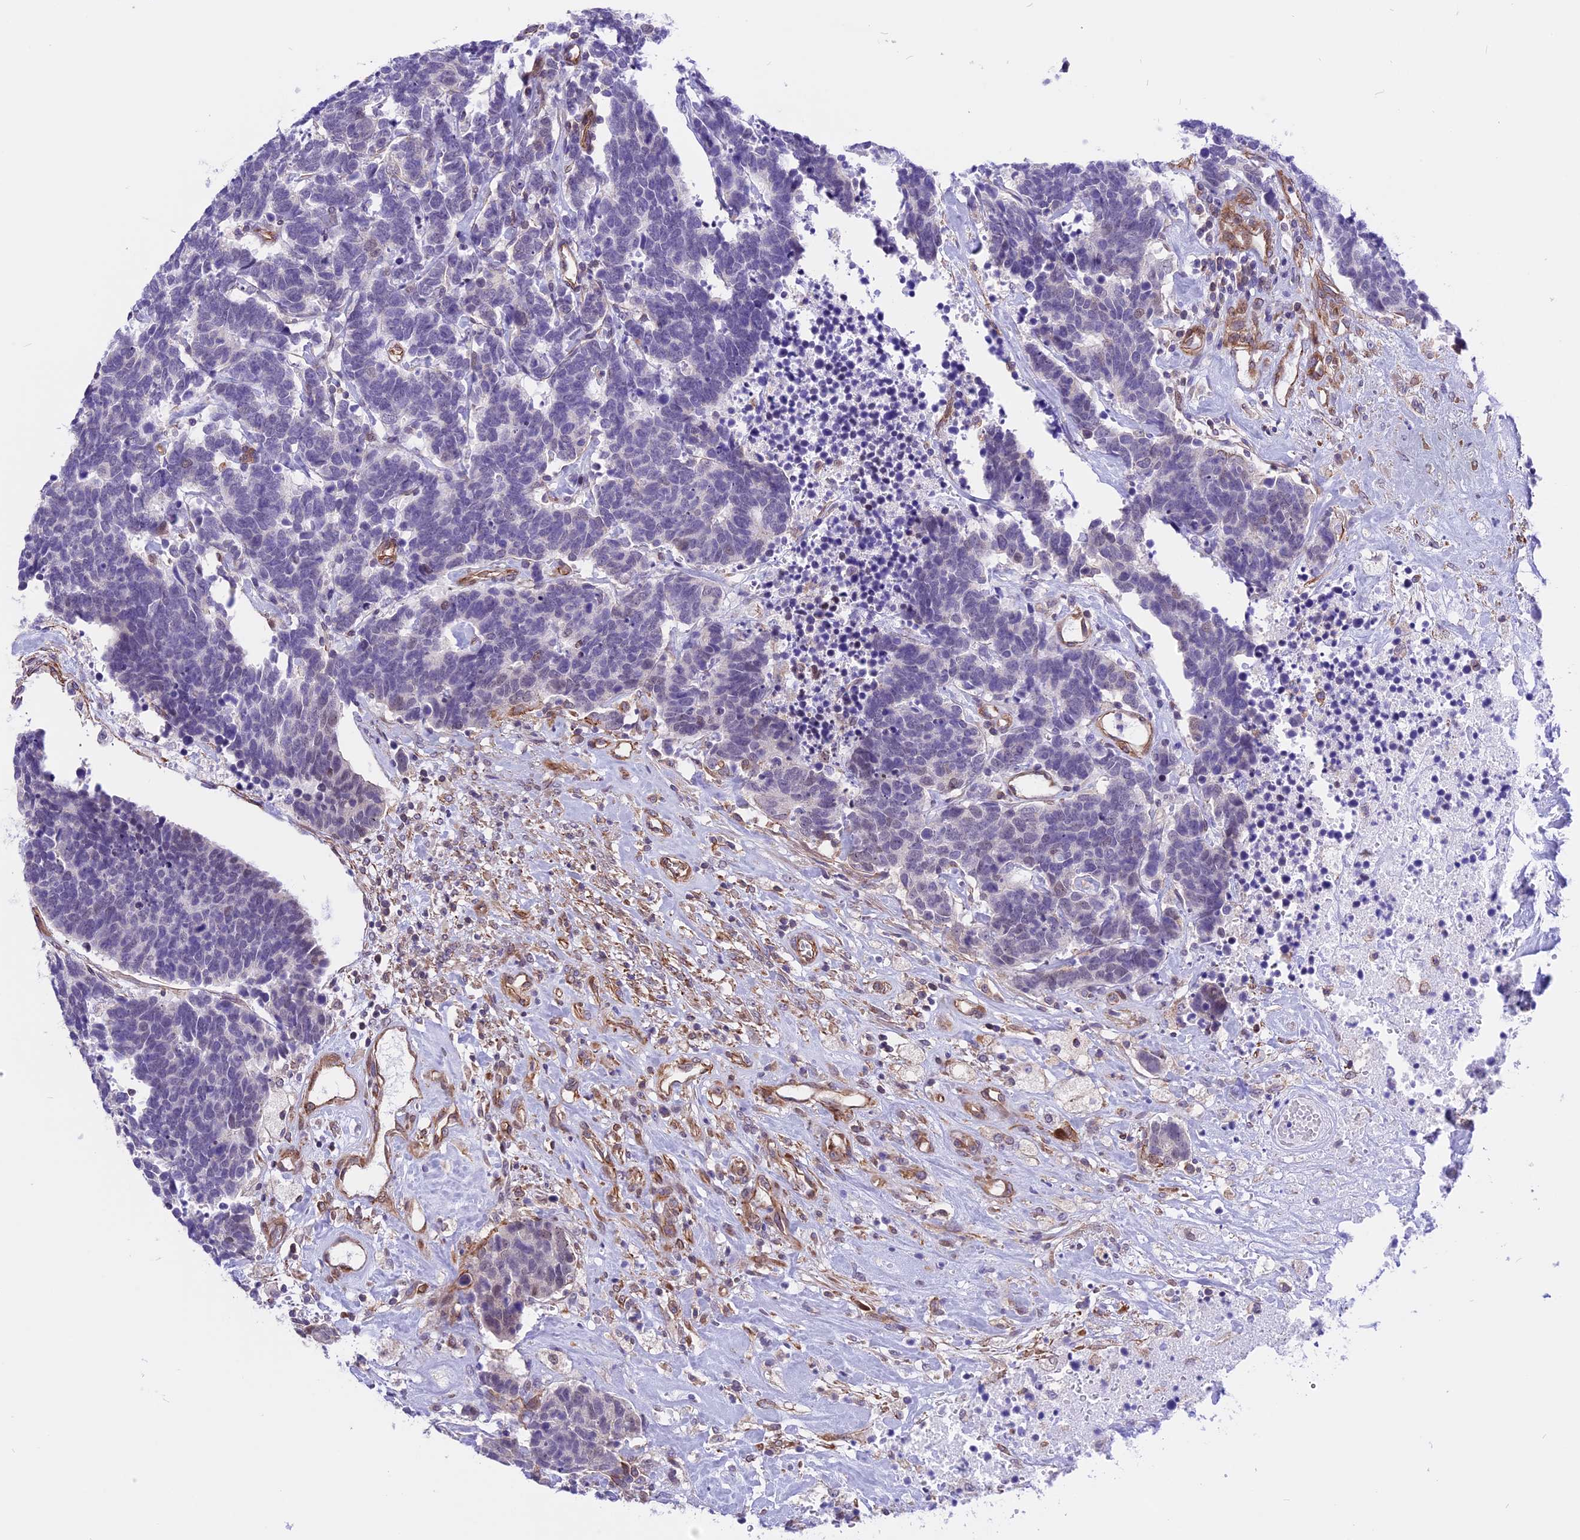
{"staining": {"intensity": "negative", "quantity": "none", "location": "none"}, "tissue": "carcinoid", "cell_type": "Tumor cells", "image_type": "cancer", "snomed": [{"axis": "morphology", "description": "Carcinoma, NOS"}, {"axis": "morphology", "description": "Carcinoid, malignant, NOS"}, {"axis": "topography", "description": "Urinary bladder"}], "caption": "High magnification brightfield microscopy of carcinoid stained with DAB (brown) and counterstained with hematoxylin (blue): tumor cells show no significant expression. (DAB immunohistochemistry (IHC), high magnification).", "gene": "R3HDM4", "patient": {"sex": "male", "age": 57}}